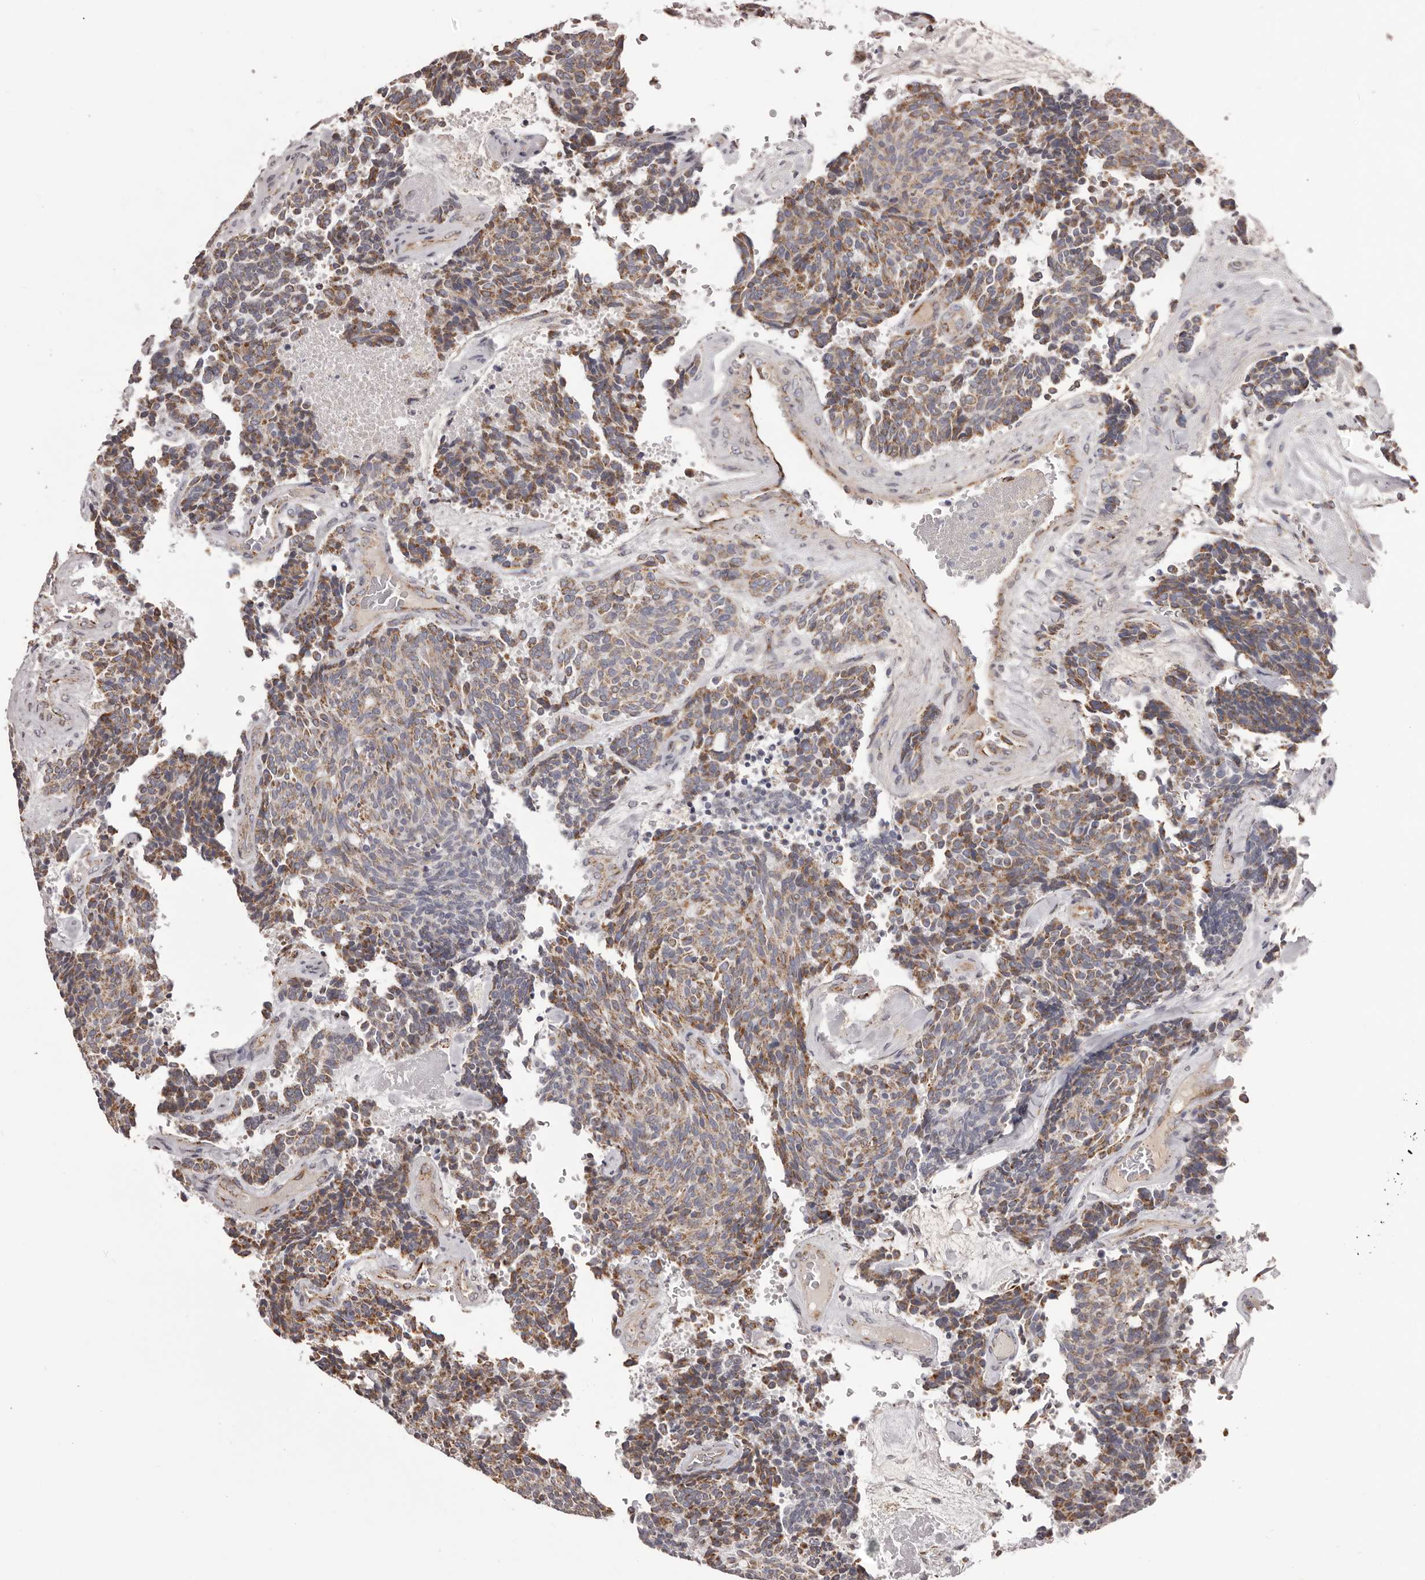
{"staining": {"intensity": "moderate", "quantity": ">75%", "location": "cytoplasmic/membranous"}, "tissue": "carcinoid", "cell_type": "Tumor cells", "image_type": "cancer", "snomed": [{"axis": "morphology", "description": "Carcinoid, malignant, NOS"}, {"axis": "topography", "description": "Pancreas"}], "caption": "Immunohistochemistry of malignant carcinoid exhibits medium levels of moderate cytoplasmic/membranous positivity in about >75% of tumor cells.", "gene": "CHRM2", "patient": {"sex": "female", "age": 54}}